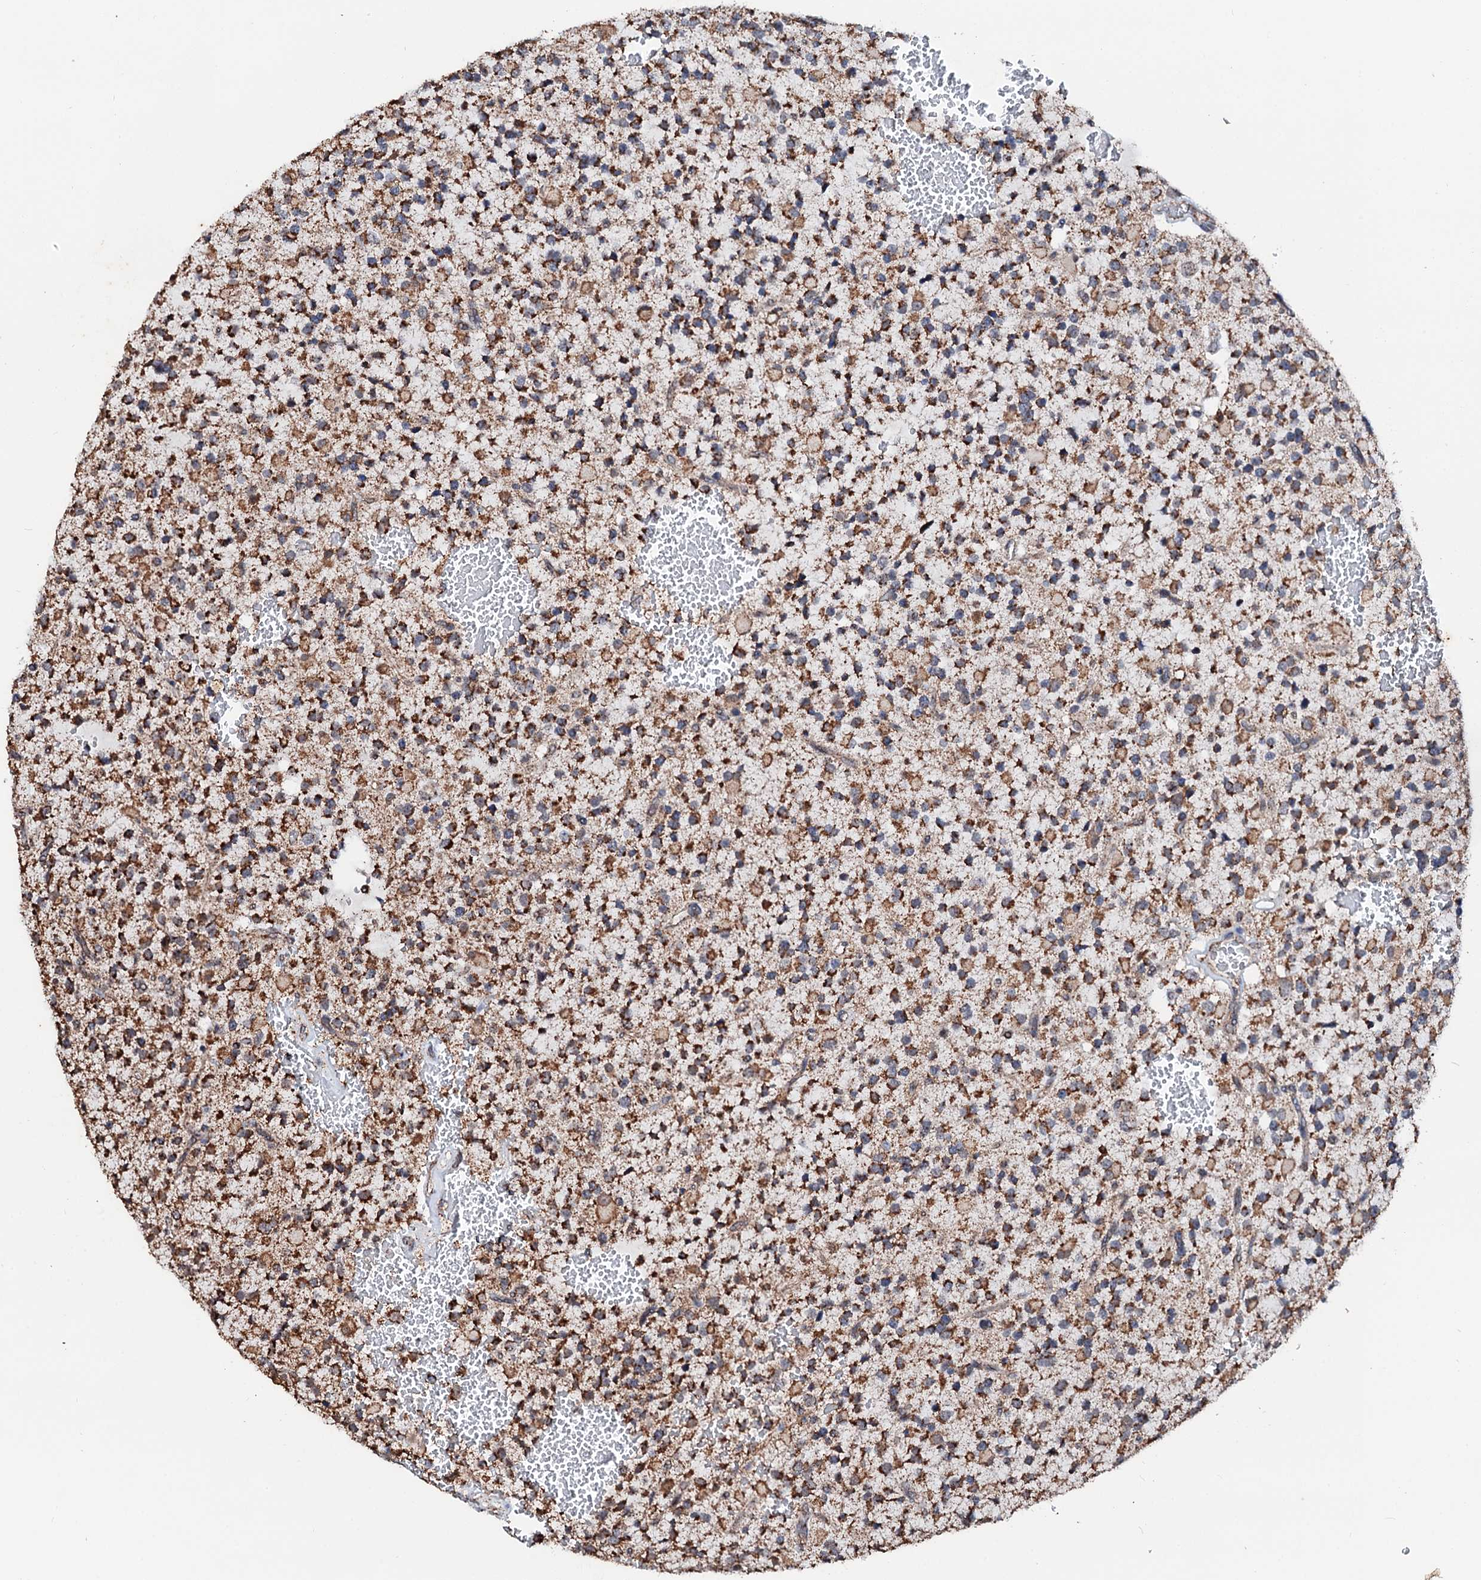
{"staining": {"intensity": "moderate", "quantity": ">75%", "location": "cytoplasmic/membranous"}, "tissue": "glioma", "cell_type": "Tumor cells", "image_type": "cancer", "snomed": [{"axis": "morphology", "description": "Glioma, malignant, High grade"}, {"axis": "topography", "description": "Brain"}], "caption": "This histopathology image reveals immunohistochemistry staining of human glioma, with medium moderate cytoplasmic/membranous positivity in about >75% of tumor cells.", "gene": "SECISBP2L", "patient": {"sex": "male", "age": 34}}